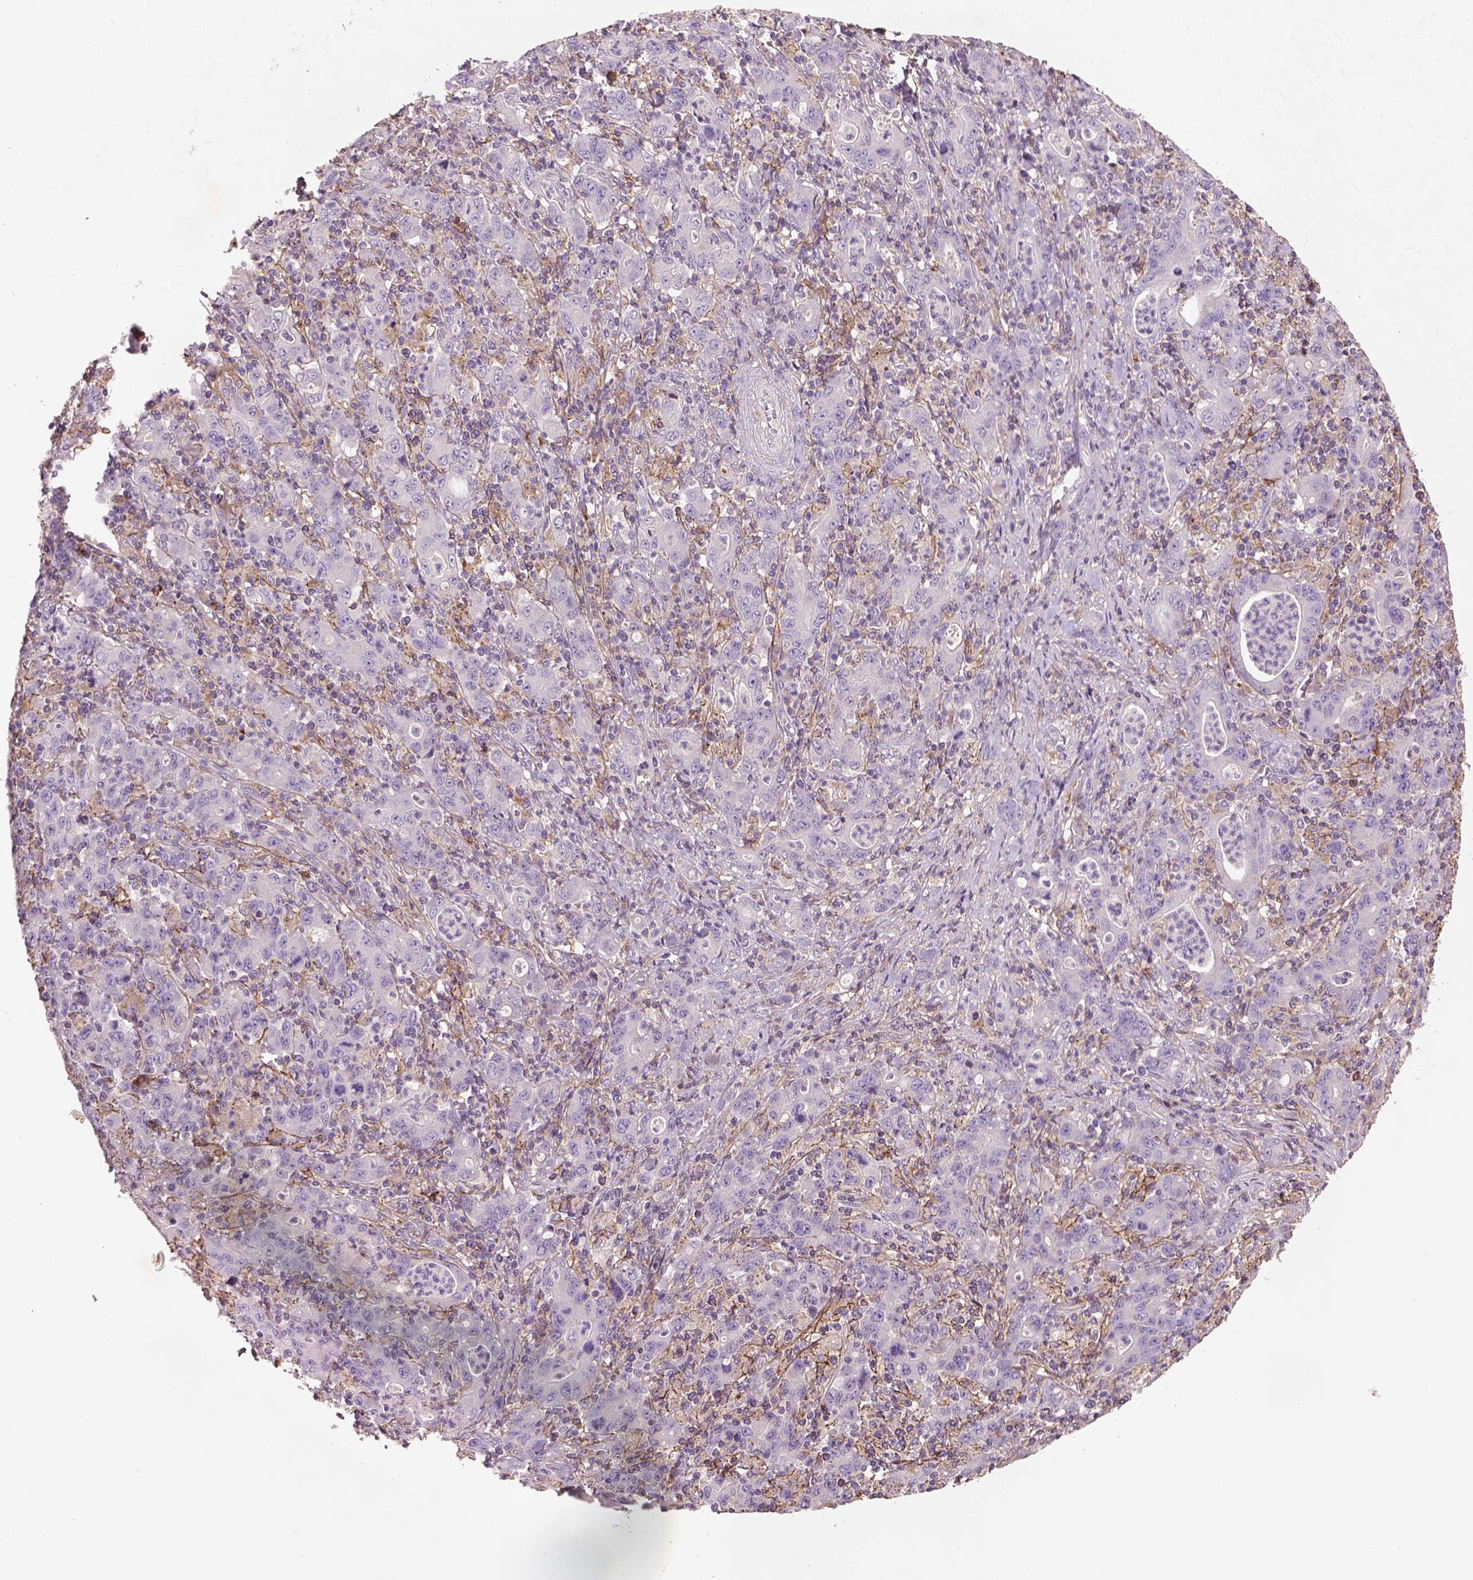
{"staining": {"intensity": "negative", "quantity": "none", "location": "none"}, "tissue": "stomach cancer", "cell_type": "Tumor cells", "image_type": "cancer", "snomed": [{"axis": "morphology", "description": "Adenocarcinoma, NOS"}, {"axis": "topography", "description": "Stomach, upper"}], "caption": "This is an immunohistochemistry histopathology image of human stomach adenocarcinoma. There is no staining in tumor cells.", "gene": "LRRC3C", "patient": {"sex": "male", "age": 69}}